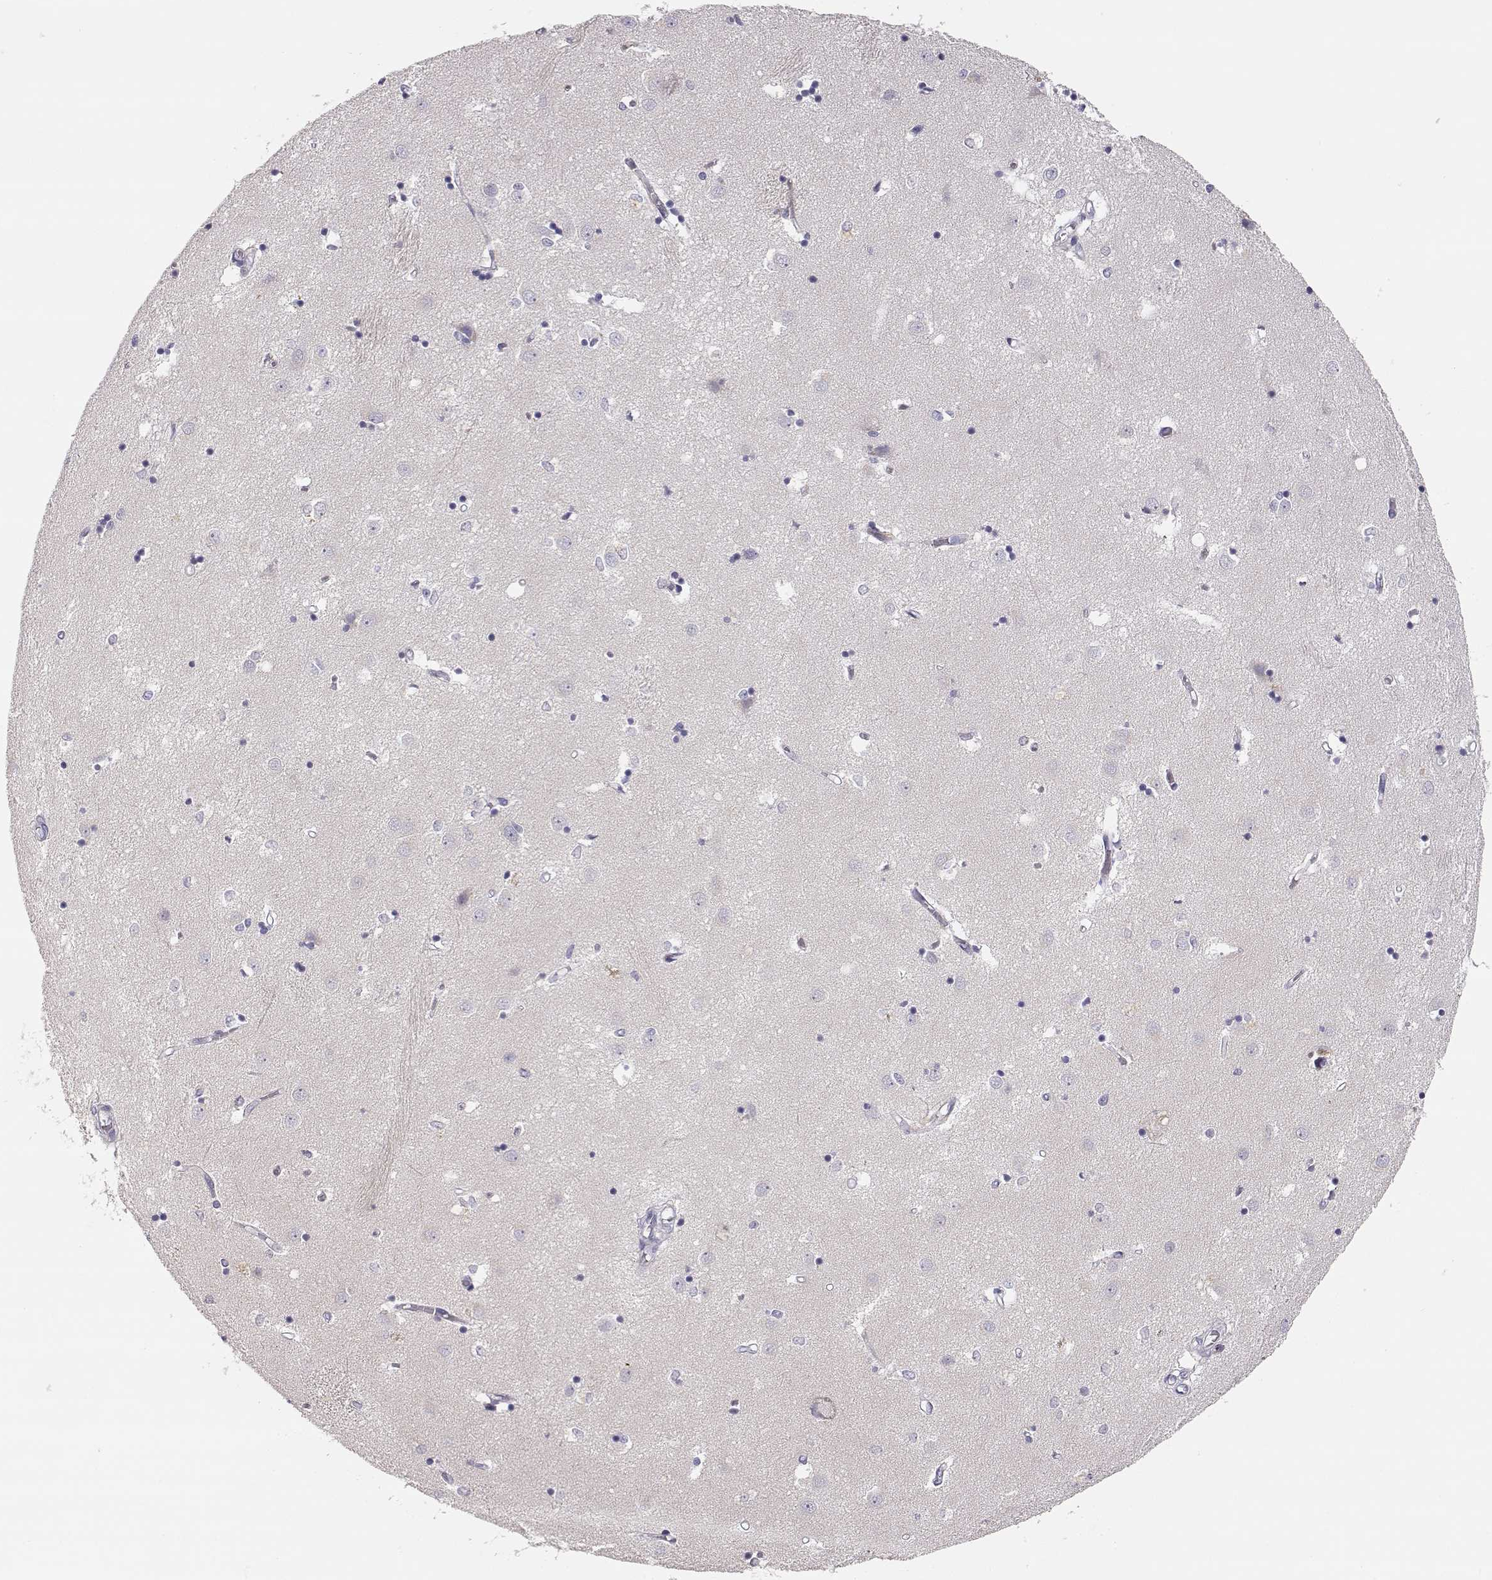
{"staining": {"intensity": "negative", "quantity": "none", "location": "none"}, "tissue": "caudate", "cell_type": "Glial cells", "image_type": "normal", "snomed": [{"axis": "morphology", "description": "Normal tissue, NOS"}, {"axis": "topography", "description": "Lateral ventricle wall"}], "caption": "Immunohistochemistry (IHC) image of benign caudate: human caudate stained with DAB displays no significant protein positivity in glial cells. (DAB (3,3'-diaminobenzidine) immunohistochemistry with hematoxylin counter stain).", "gene": "TTC26", "patient": {"sex": "male", "age": 54}}